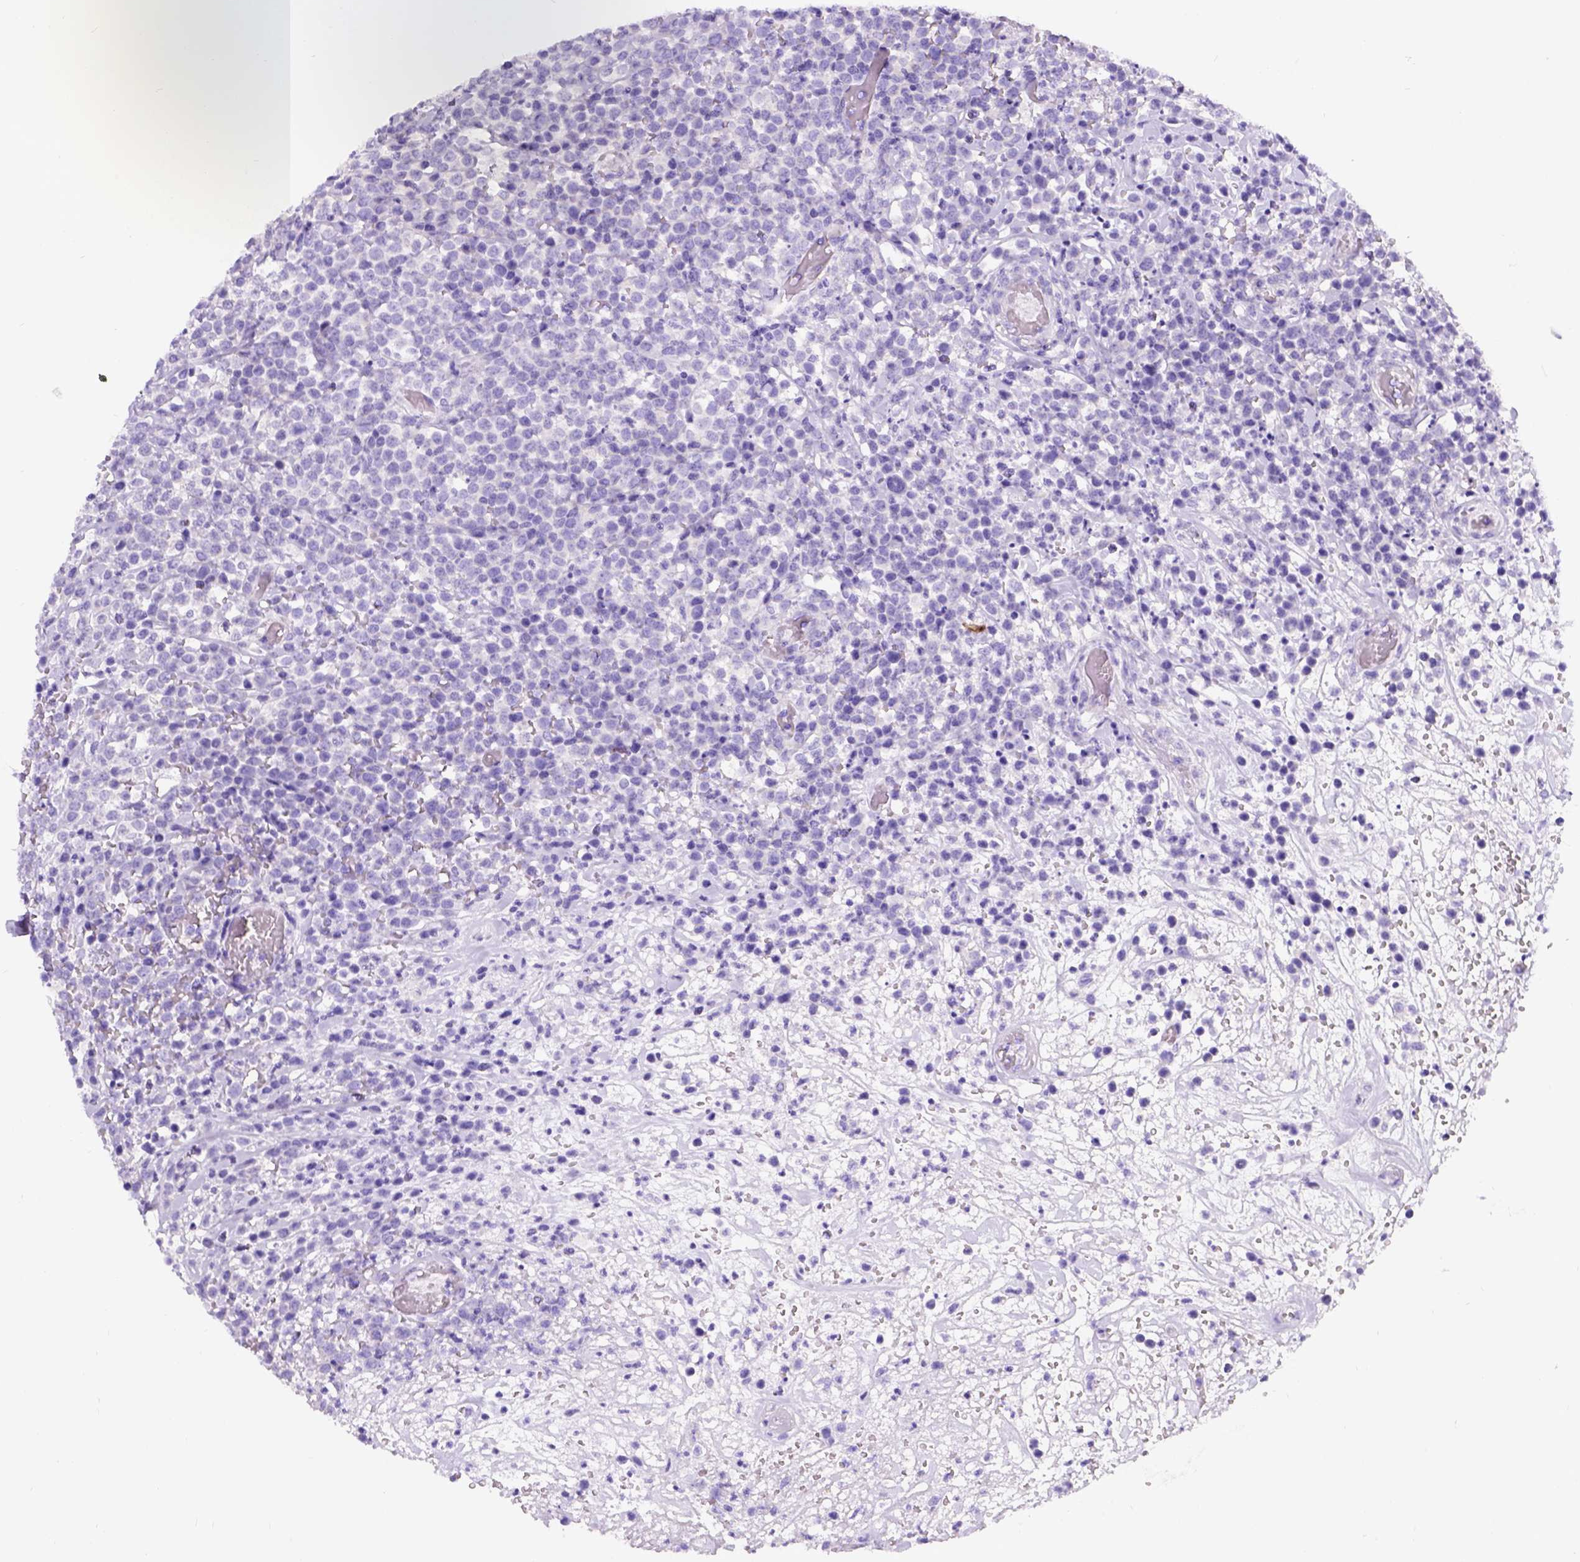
{"staining": {"intensity": "negative", "quantity": "none", "location": "none"}, "tissue": "lymphoma", "cell_type": "Tumor cells", "image_type": "cancer", "snomed": [{"axis": "morphology", "description": "Malignant lymphoma, non-Hodgkin's type, High grade"}, {"axis": "topography", "description": "Soft tissue"}], "caption": "This is a micrograph of IHC staining of lymphoma, which shows no expression in tumor cells.", "gene": "C7orf57", "patient": {"sex": "female", "age": 56}}